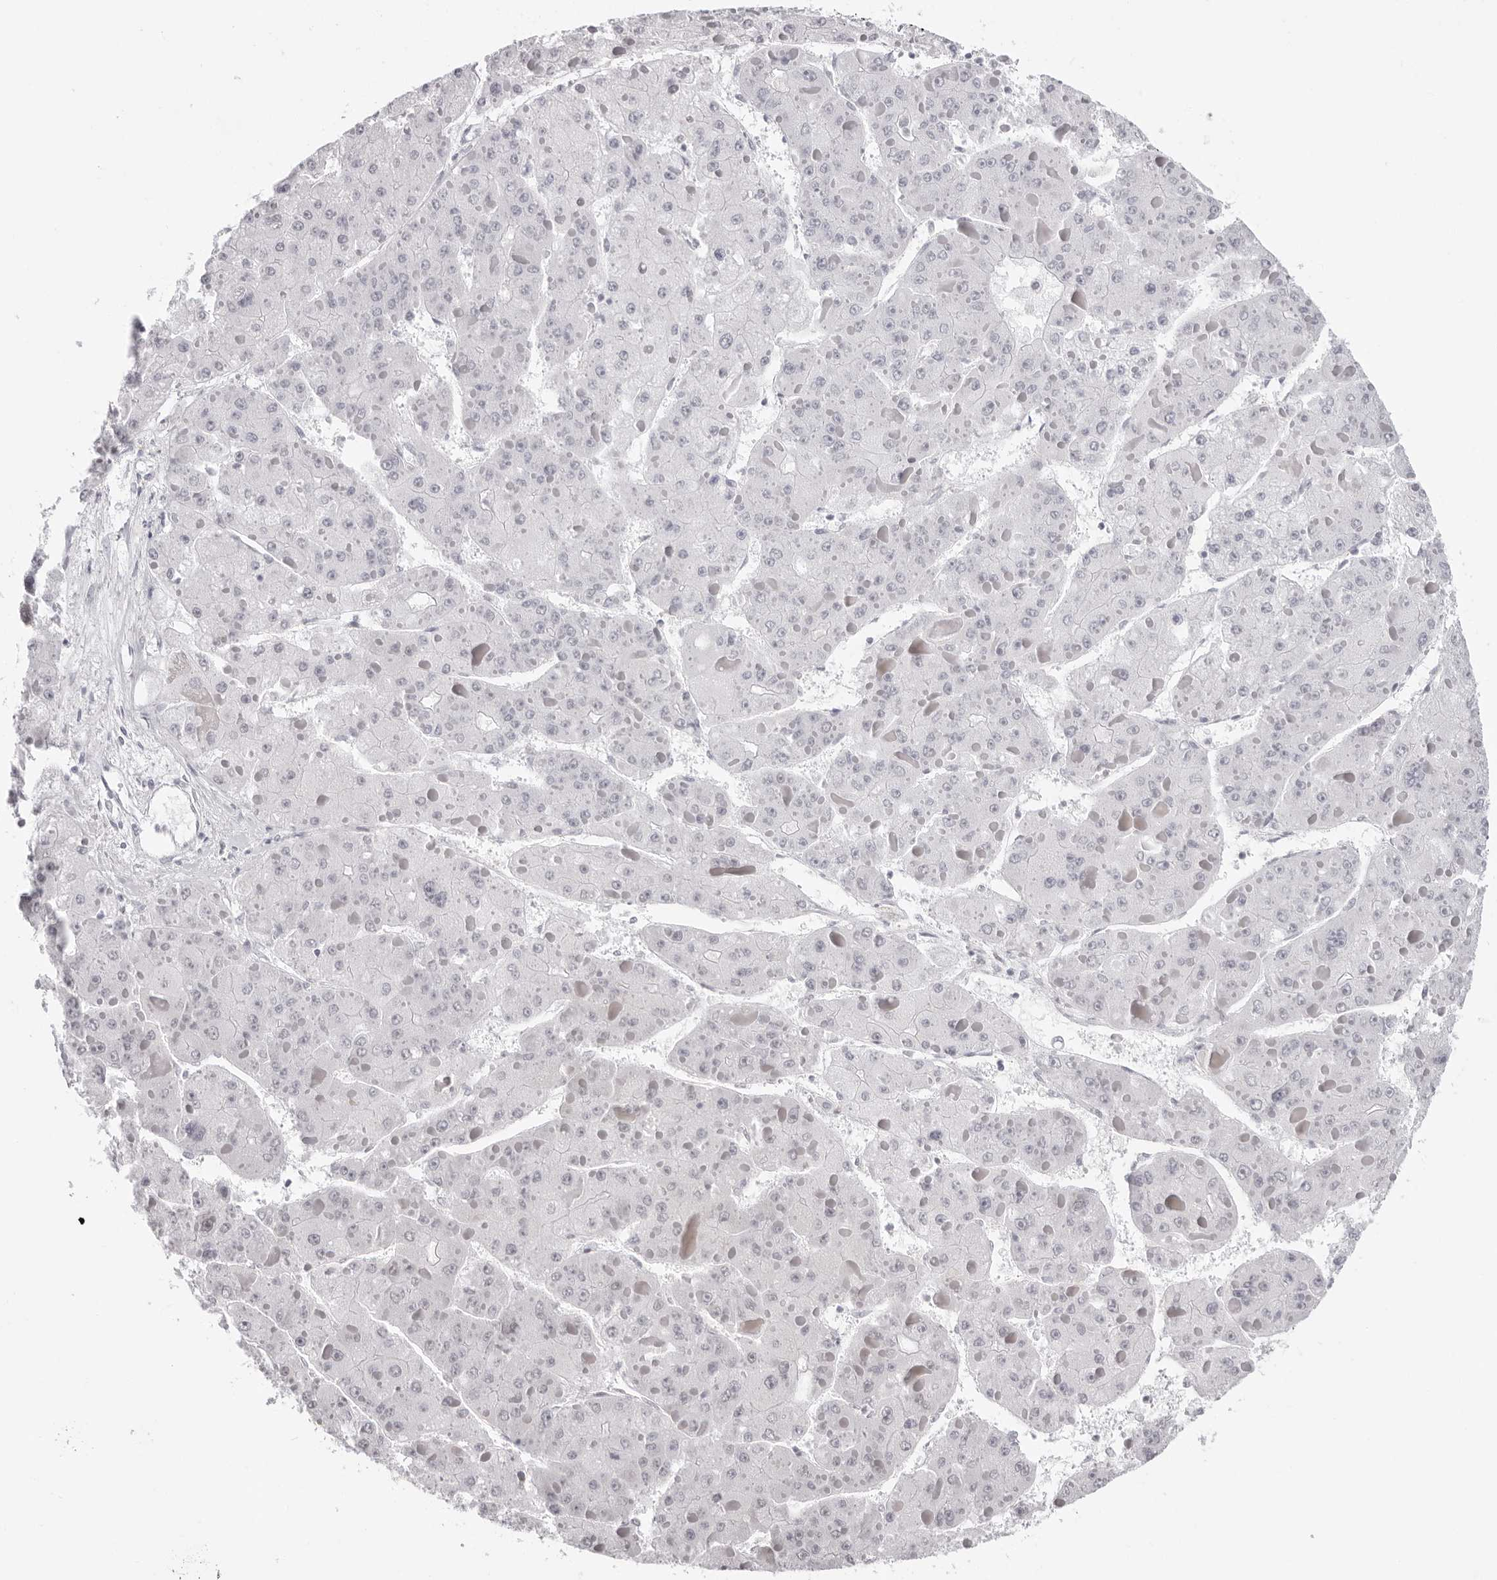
{"staining": {"intensity": "negative", "quantity": "none", "location": "none"}, "tissue": "liver cancer", "cell_type": "Tumor cells", "image_type": "cancer", "snomed": [{"axis": "morphology", "description": "Carcinoma, Hepatocellular, NOS"}, {"axis": "topography", "description": "Liver"}], "caption": "High power microscopy image of an immunohistochemistry (IHC) photomicrograph of liver hepatocellular carcinoma, revealing no significant expression in tumor cells.", "gene": "NTPCR", "patient": {"sex": "female", "age": 73}}